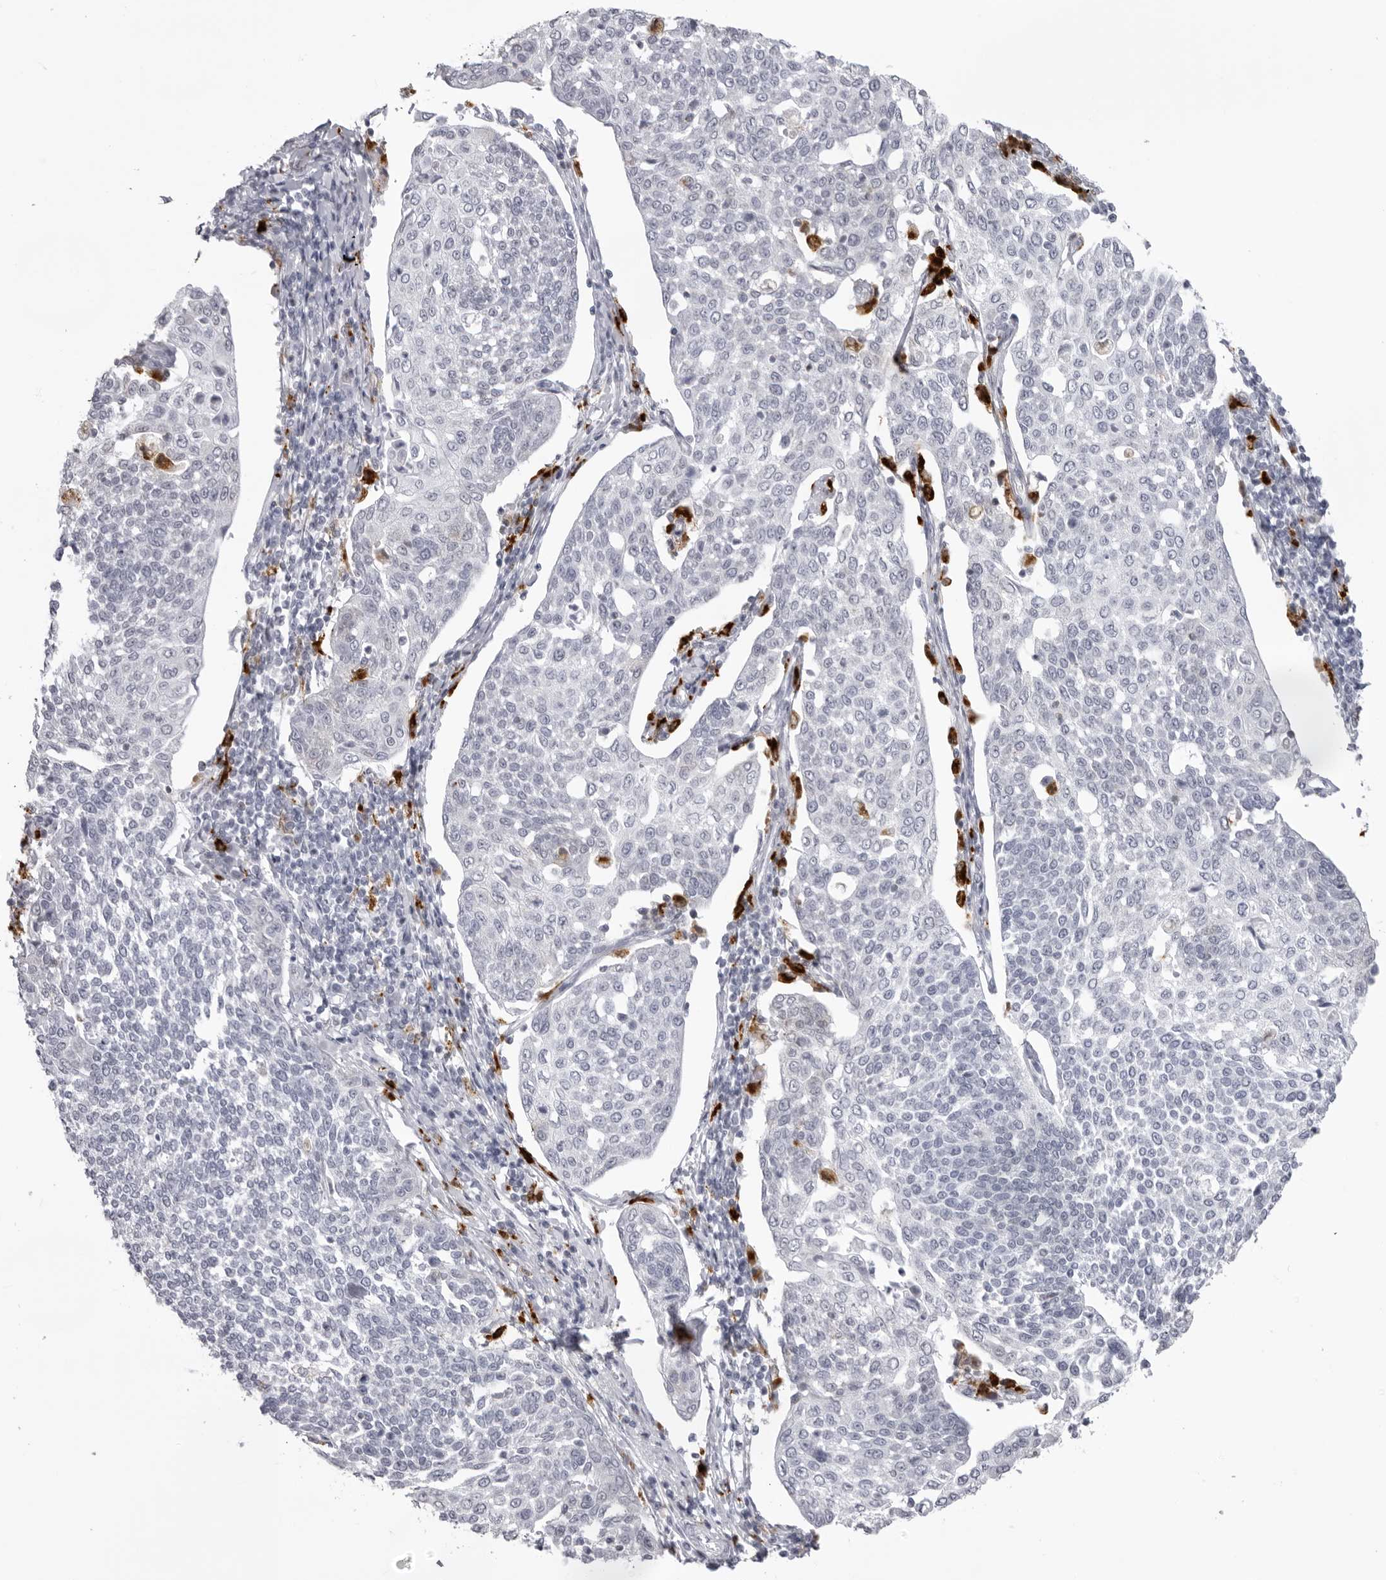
{"staining": {"intensity": "negative", "quantity": "none", "location": "none"}, "tissue": "cervical cancer", "cell_type": "Tumor cells", "image_type": "cancer", "snomed": [{"axis": "morphology", "description": "Squamous cell carcinoma, NOS"}, {"axis": "topography", "description": "Cervix"}], "caption": "A histopathology image of cervical squamous cell carcinoma stained for a protein shows no brown staining in tumor cells.", "gene": "IL25", "patient": {"sex": "female", "age": 34}}